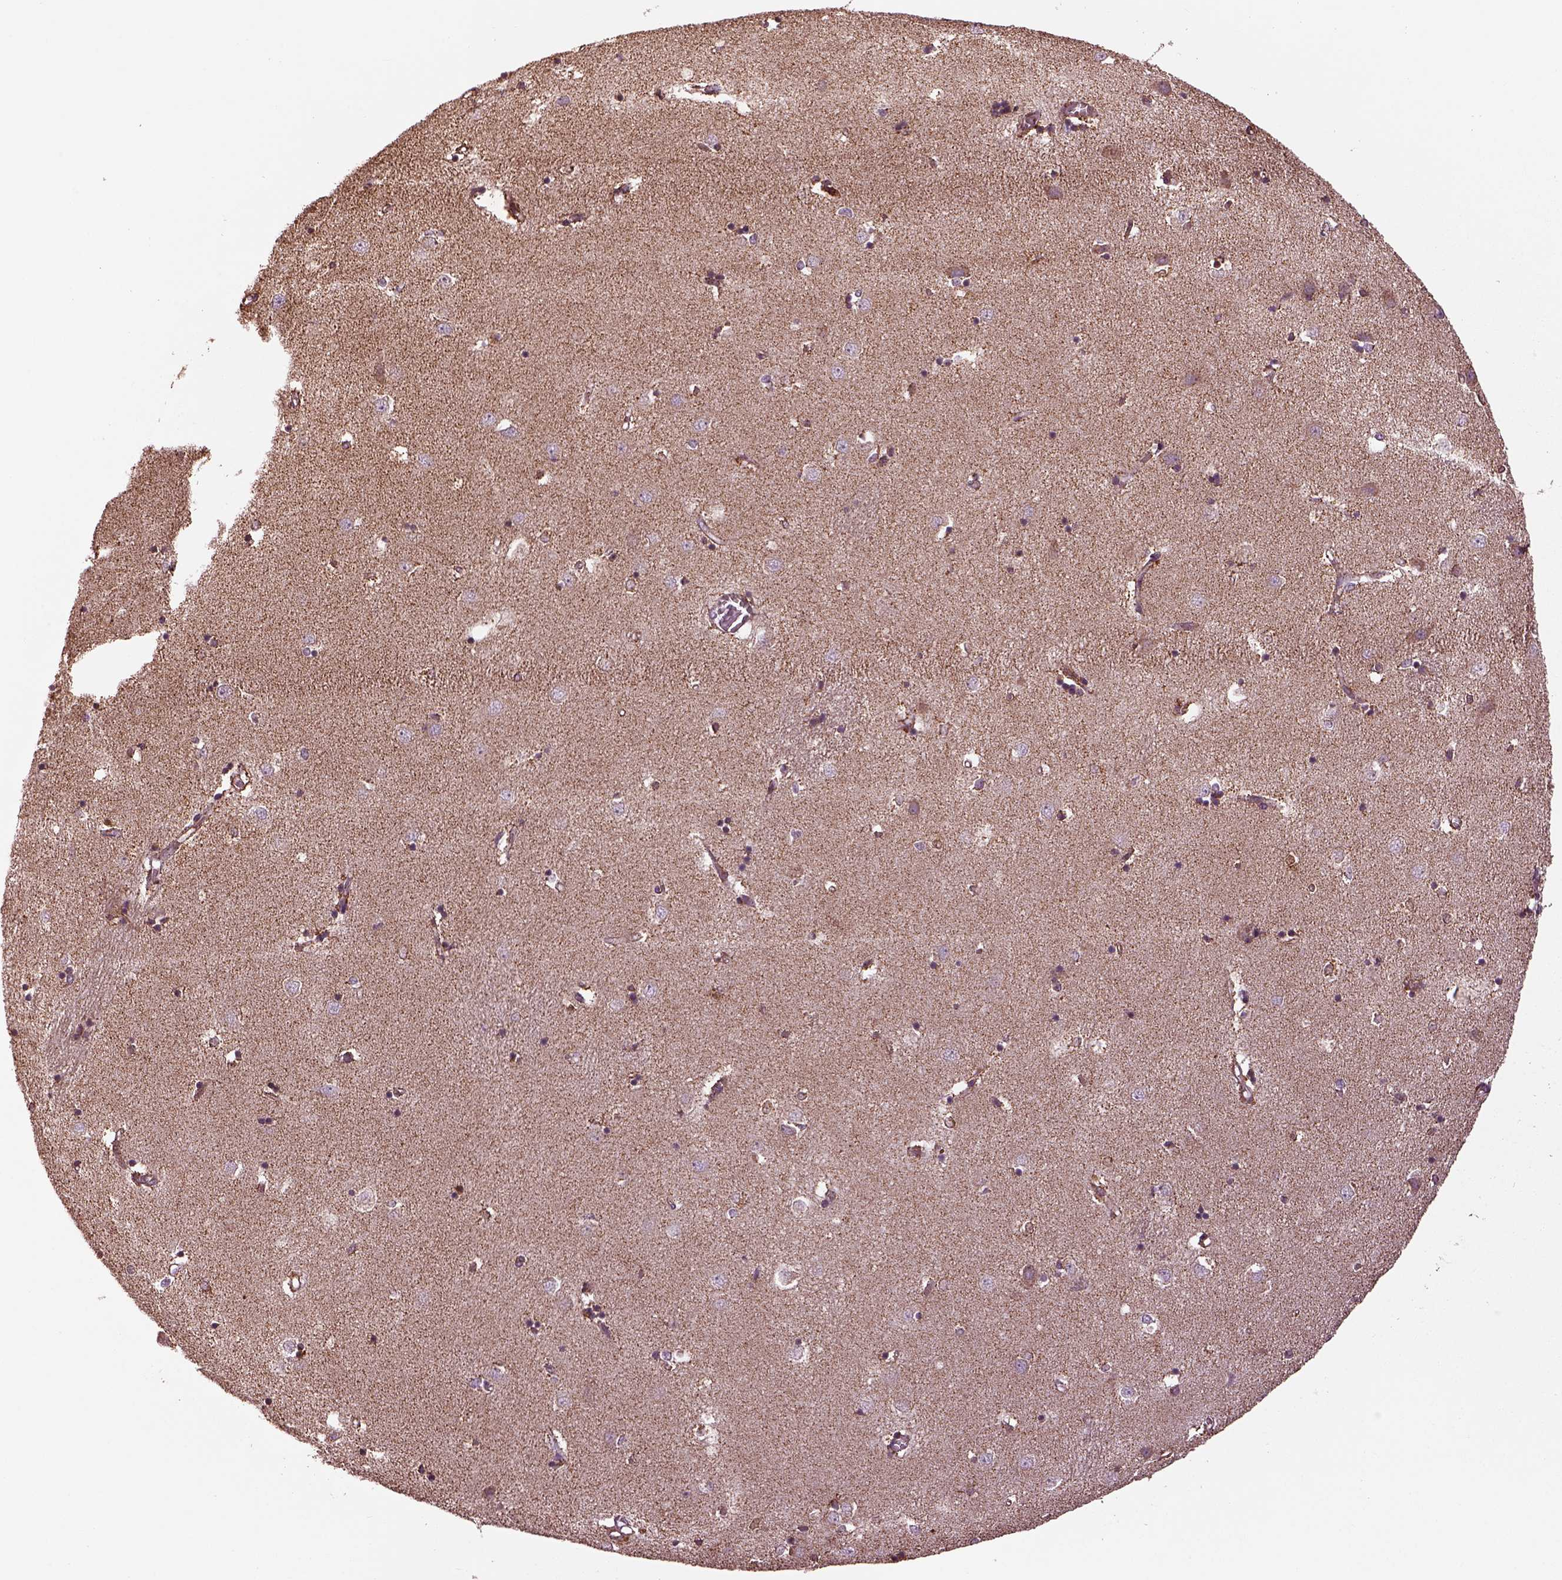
{"staining": {"intensity": "weak", "quantity": ">75%", "location": "cytoplasmic/membranous"}, "tissue": "caudate", "cell_type": "Glial cells", "image_type": "normal", "snomed": [{"axis": "morphology", "description": "Normal tissue, NOS"}, {"axis": "topography", "description": "Lateral ventricle wall"}], "caption": "Approximately >75% of glial cells in unremarkable human caudate display weak cytoplasmic/membranous protein staining as visualized by brown immunohistochemical staining.", "gene": "TMEM254", "patient": {"sex": "male", "age": 54}}